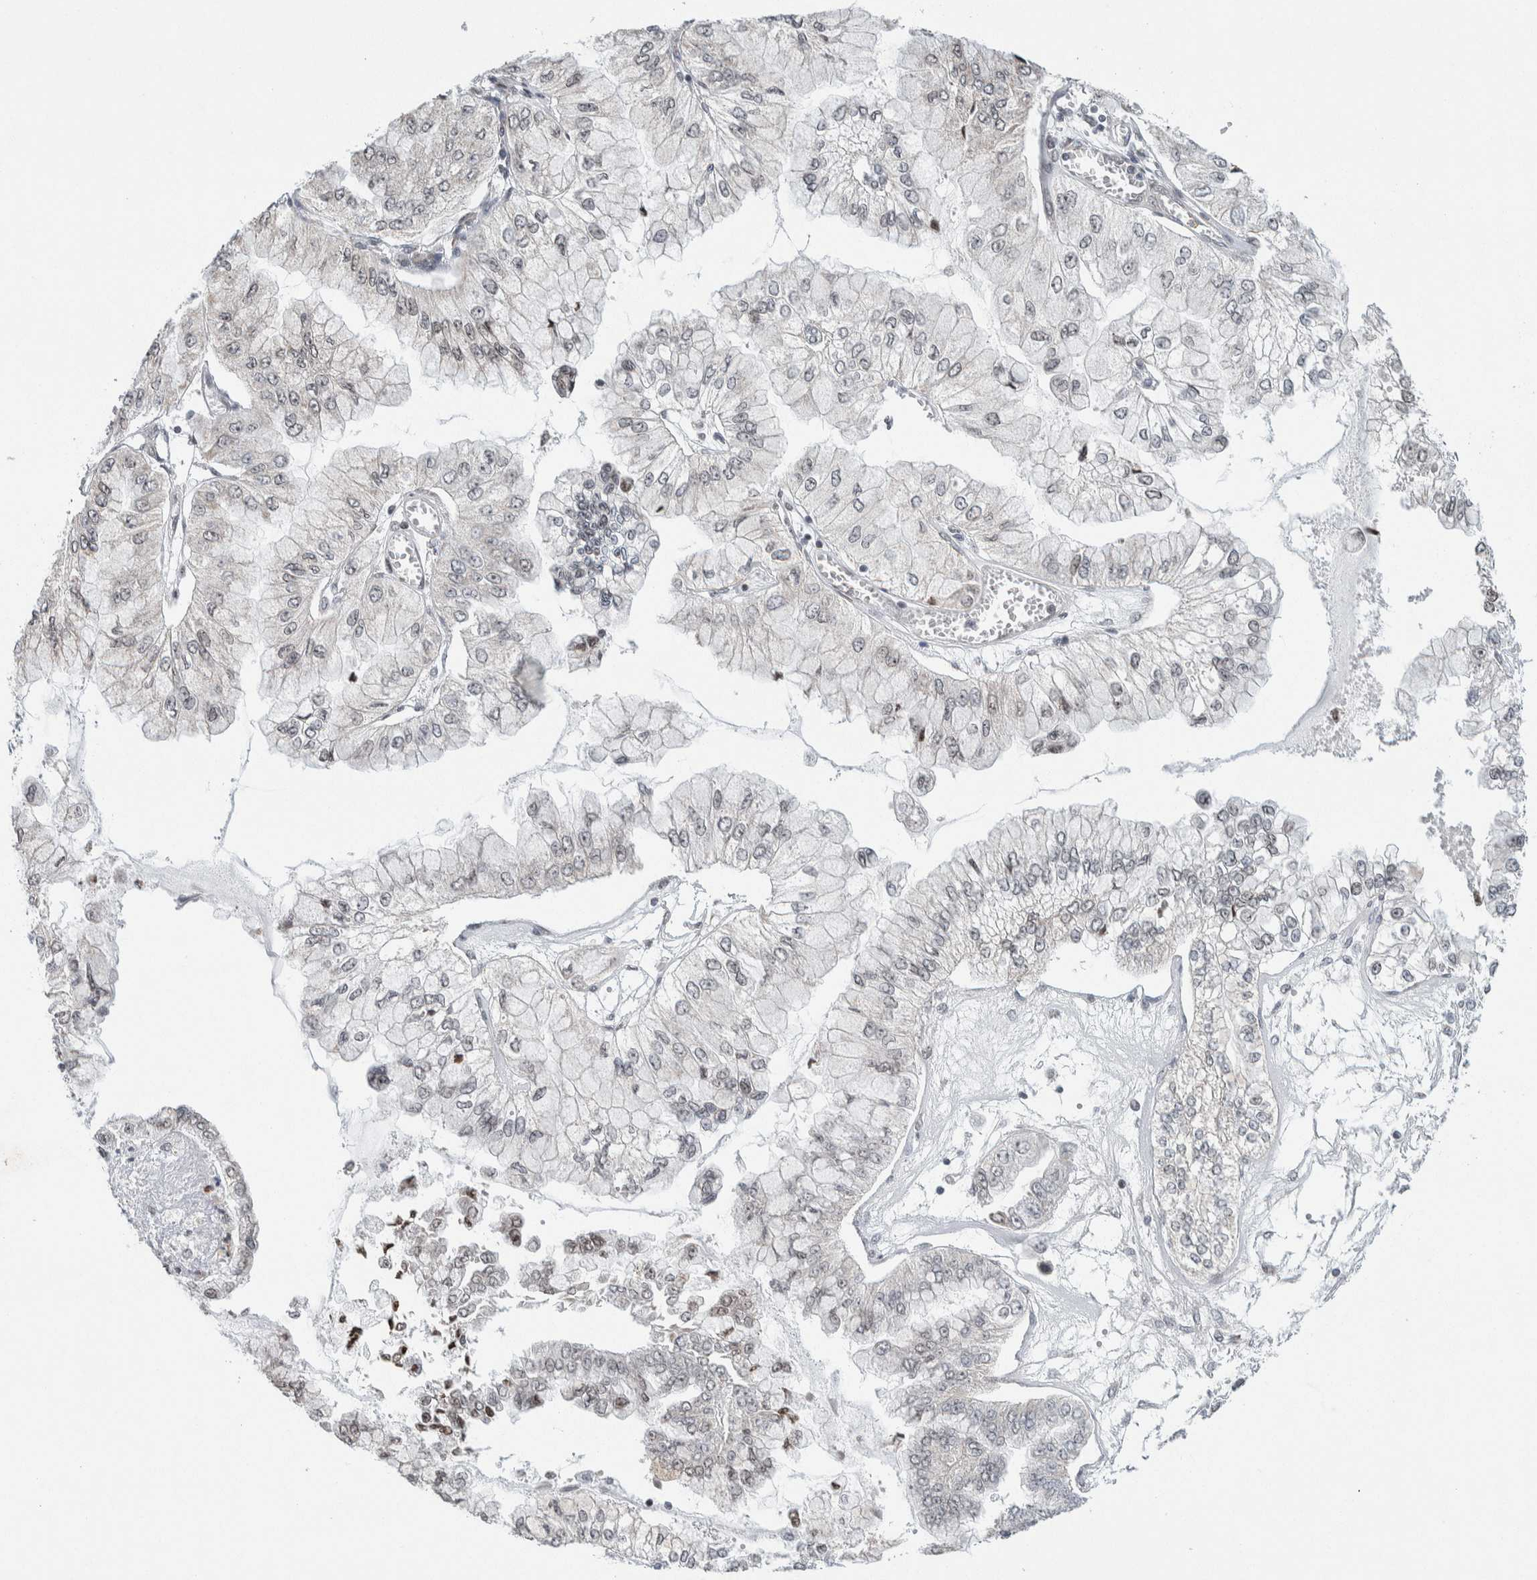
{"staining": {"intensity": "weak", "quantity": "<25%", "location": "nuclear"}, "tissue": "liver cancer", "cell_type": "Tumor cells", "image_type": "cancer", "snomed": [{"axis": "morphology", "description": "Cholangiocarcinoma"}, {"axis": "topography", "description": "Liver"}], "caption": "An immunohistochemistry (IHC) histopathology image of cholangiocarcinoma (liver) is shown. There is no staining in tumor cells of cholangiocarcinoma (liver). (DAB (3,3'-diaminobenzidine) immunohistochemistry (IHC), high magnification).", "gene": "NEUROD1", "patient": {"sex": "female", "age": 79}}